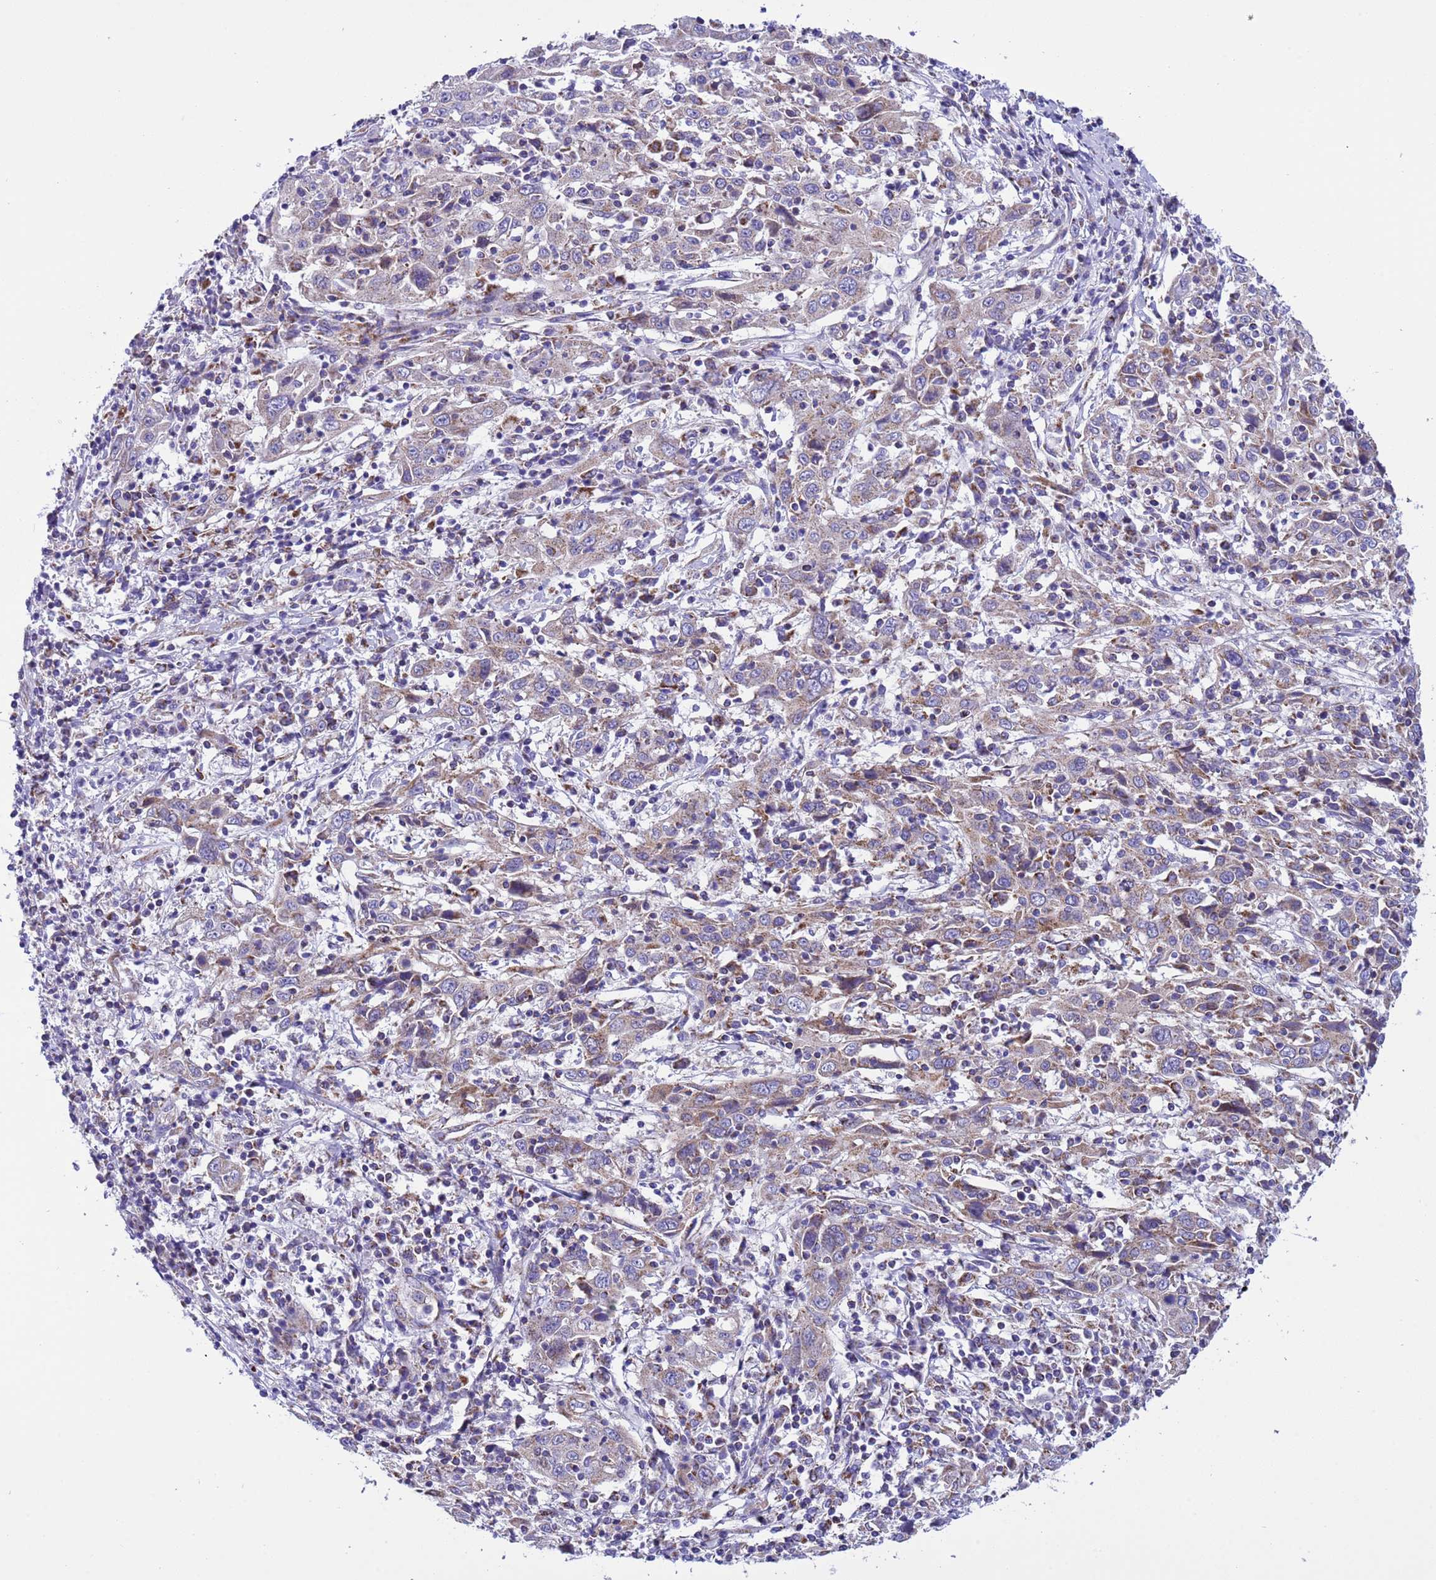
{"staining": {"intensity": "weak", "quantity": "<25%", "location": "cytoplasmic/membranous"}, "tissue": "cervical cancer", "cell_type": "Tumor cells", "image_type": "cancer", "snomed": [{"axis": "morphology", "description": "Squamous cell carcinoma, NOS"}, {"axis": "topography", "description": "Cervix"}], "caption": "Immunohistochemistry photomicrograph of neoplastic tissue: squamous cell carcinoma (cervical) stained with DAB (3,3'-diaminobenzidine) exhibits no significant protein expression in tumor cells.", "gene": "CCDC191", "patient": {"sex": "female", "age": 46}}